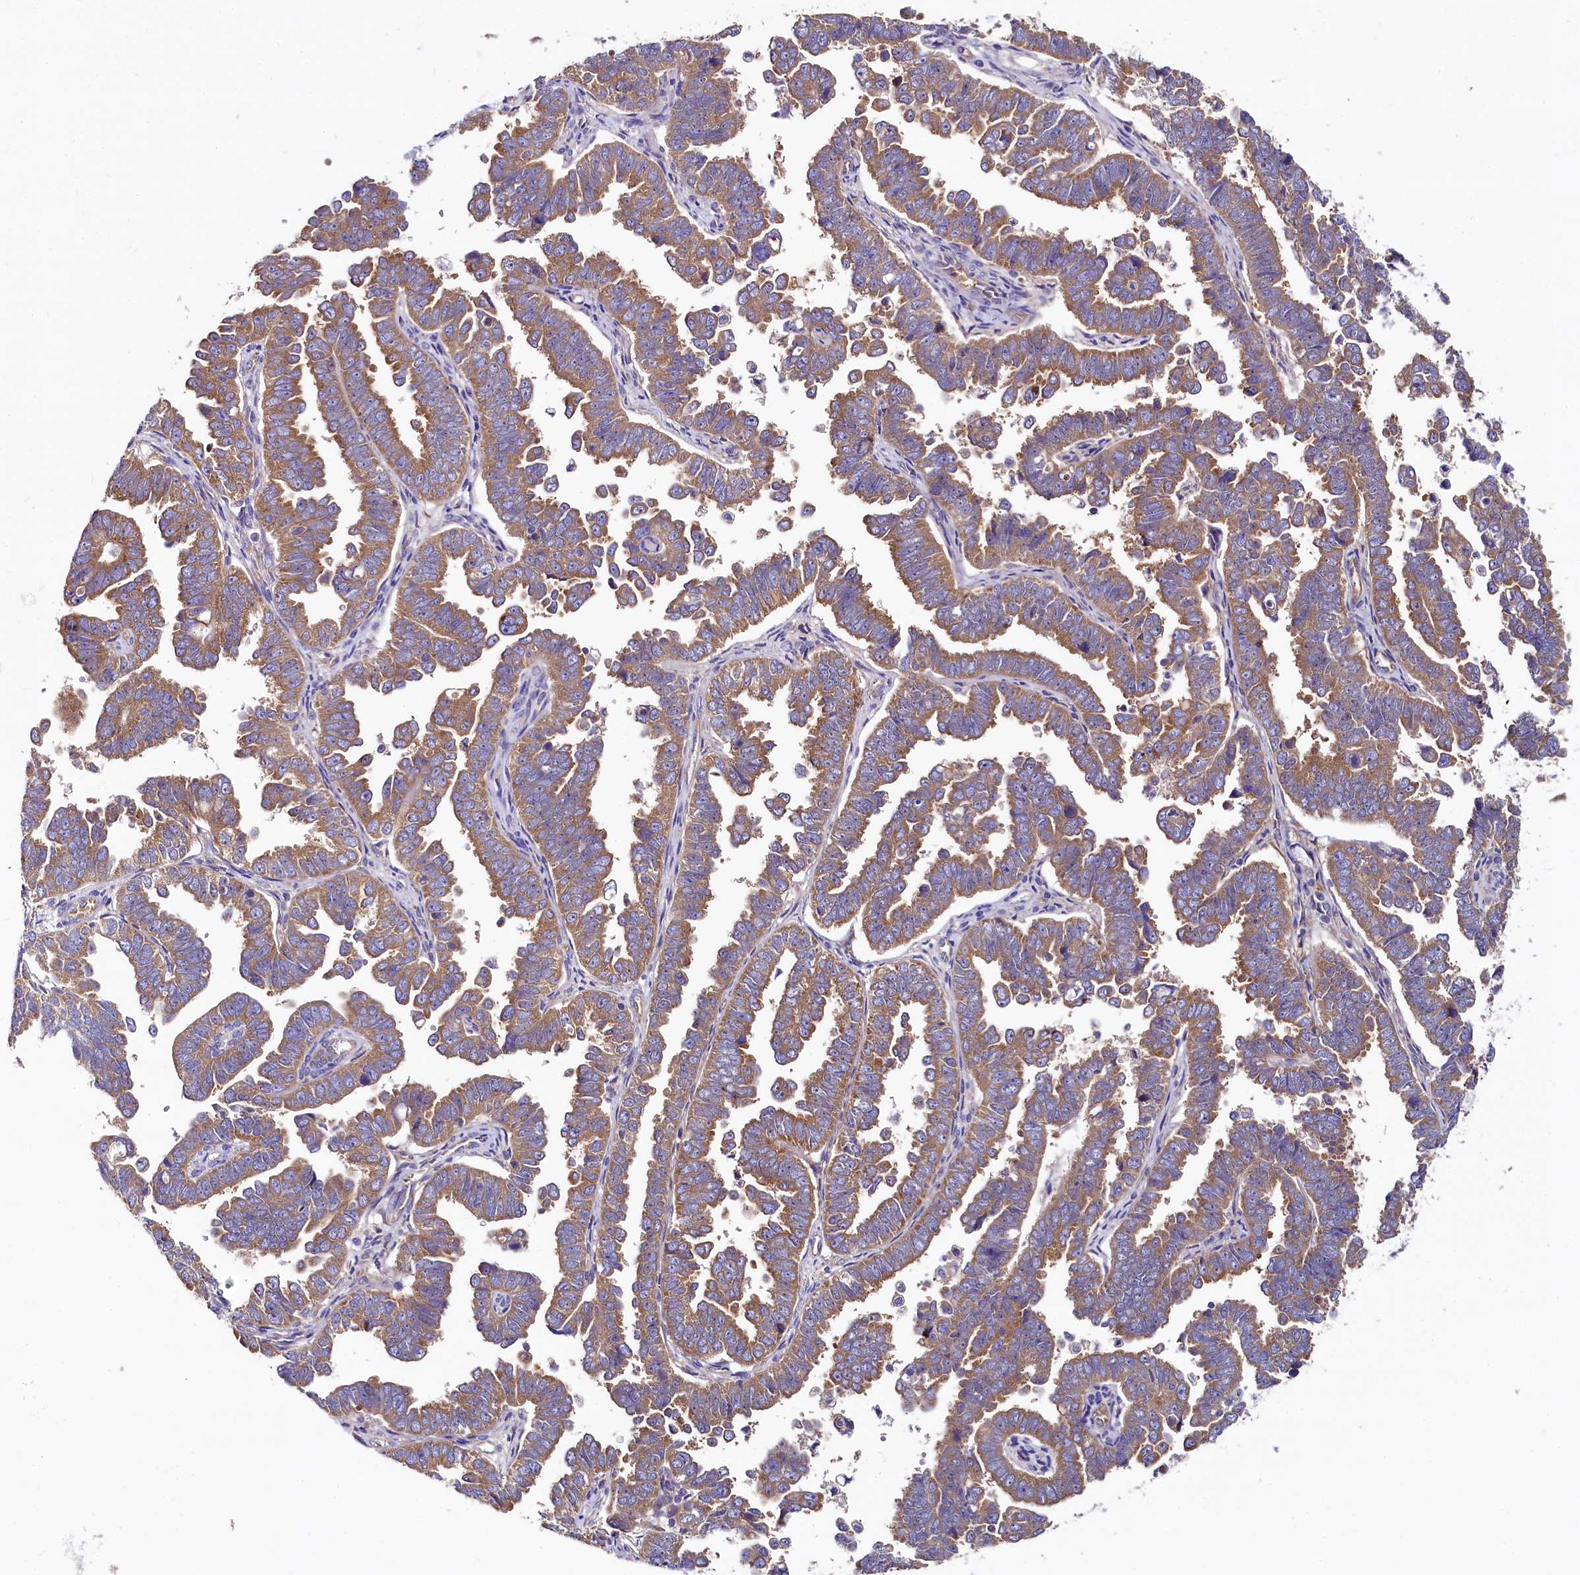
{"staining": {"intensity": "moderate", "quantity": ">75%", "location": "cytoplasmic/membranous"}, "tissue": "endometrial cancer", "cell_type": "Tumor cells", "image_type": "cancer", "snomed": [{"axis": "morphology", "description": "Adenocarcinoma, NOS"}, {"axis": "topography", "description": "Endometrium"}], "caption": "Immunohistochemistry histopathology image of neoplastic tissue: human endometrial adenocarcinoma stained using immunohistochemistry displays medium levels of moderate protein expression localized specifically in the cytoplasmic/membranous of tumor cells, appearing as a cytoplasmic/membranous brown color.", "gene": "QARS1", "patient": {"sex": "female", "age": 75}}